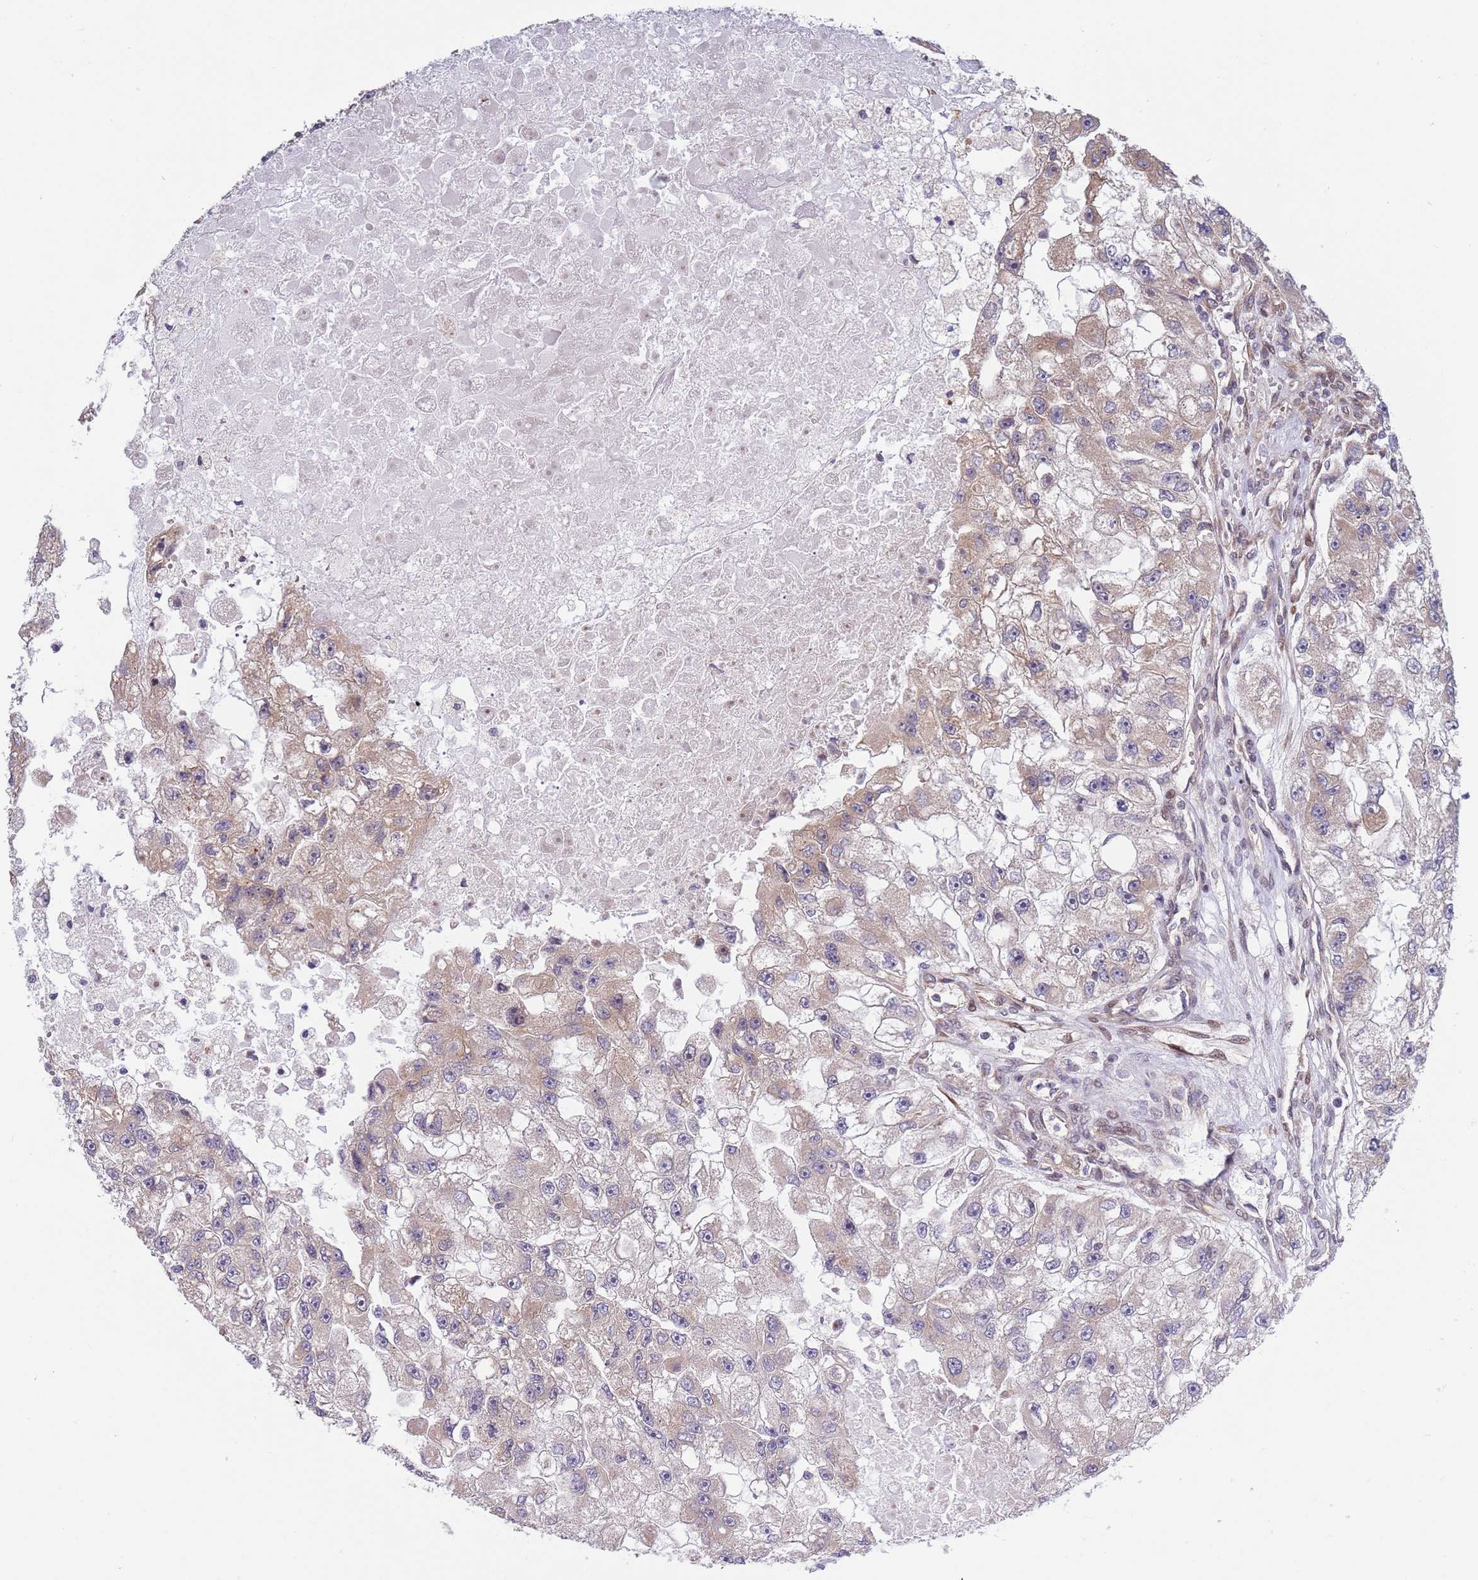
{"staining": {"intensity": "weak", "quantity": "<25%", "location": "cytoplasmic/membranous"}, "tissue": "renal cancer", "cell_type": "Tumor cells", "image_type": "cancer", "snomed": [{"axis": "morphology", "description": "Adenocarcinoma, NOS"}, {"axis": "topography", "description": "Kidney"}], "caption": "Tumor cells are negative for protein expression in human renal adenocarcinoma.", "gene": "TBX10", "patient": {"sex": "male", "age": 63}}